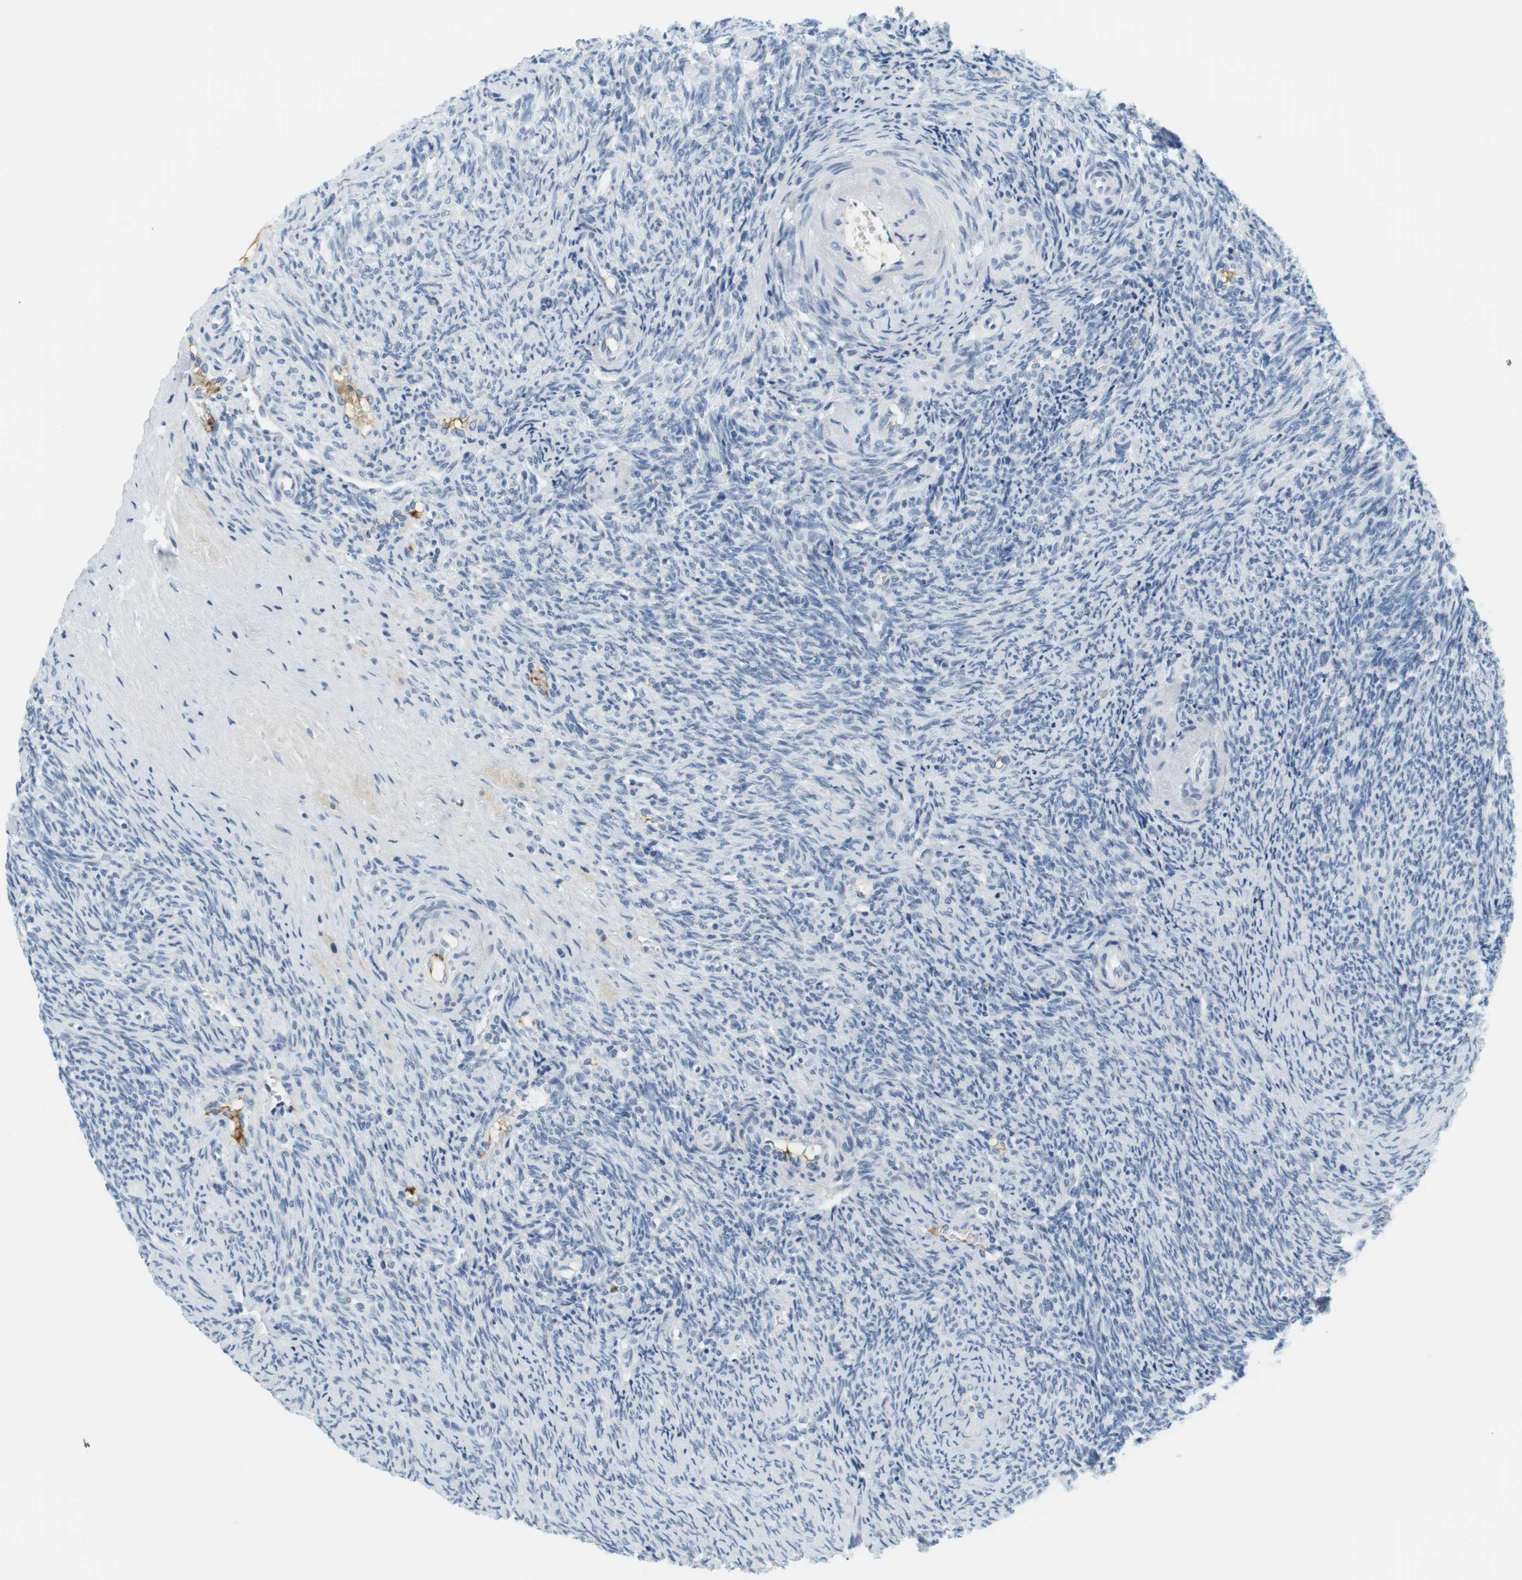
{"staining": {"intensity": "negative", "quantity": "none", "location": "none"}, "tissue": "ovary", "cell_type": "Ovarian stroma cells", "image_type": "normal", "snomed": [{"axis": "morphology", "description": "Normal tissue, NOS"}, {"axis": "topography", "description": "Ovary"}], "caption": "This is an immunohistochemistry (IHC) micrograph of normal human ovary. There is no expression in ovarian stroma cells.", "gene": "APOB", "patient": {"sex": "female", "age": 41}}